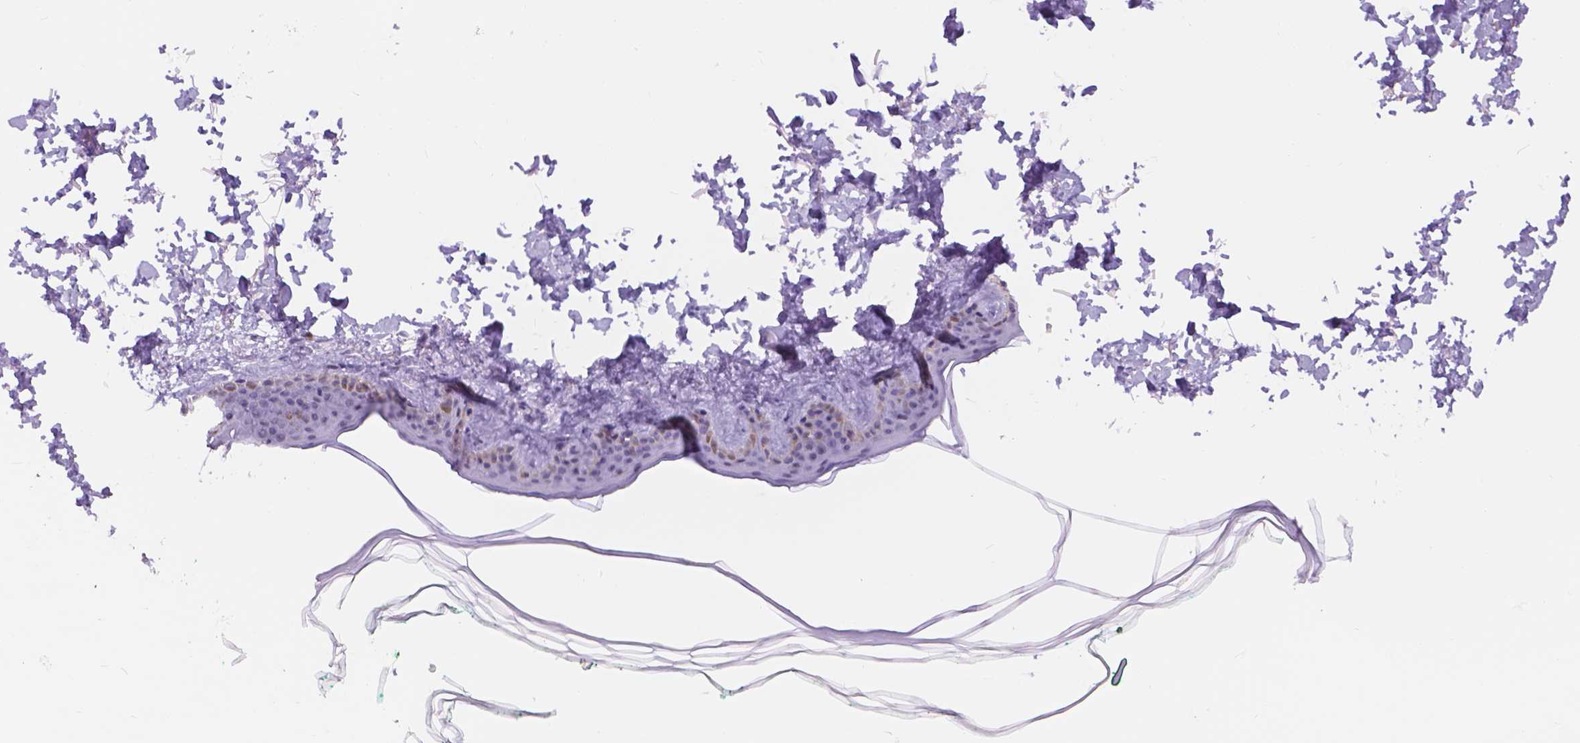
{"staining": {"intensity": "negative", "quantity": "none", "location": "none"}, "tissue": "skin", "cell_type": "Fibroblasts", "image_type": "normal", "snomed": [{"axis": "morphology", "description": "Normal tissue, NOS"}, {"axis": "topography", "description": "Skin"}, {"axis": "topography", "description": "Peripheral nerve tissue"}], "caption": "Immunohistochemistry micrograph of unremarkable skin stained for a protein (brown), which demonstrates no staining in fibroblasts.", "gene": "DCC", "patient": {"sex": "female", "age": 45}}